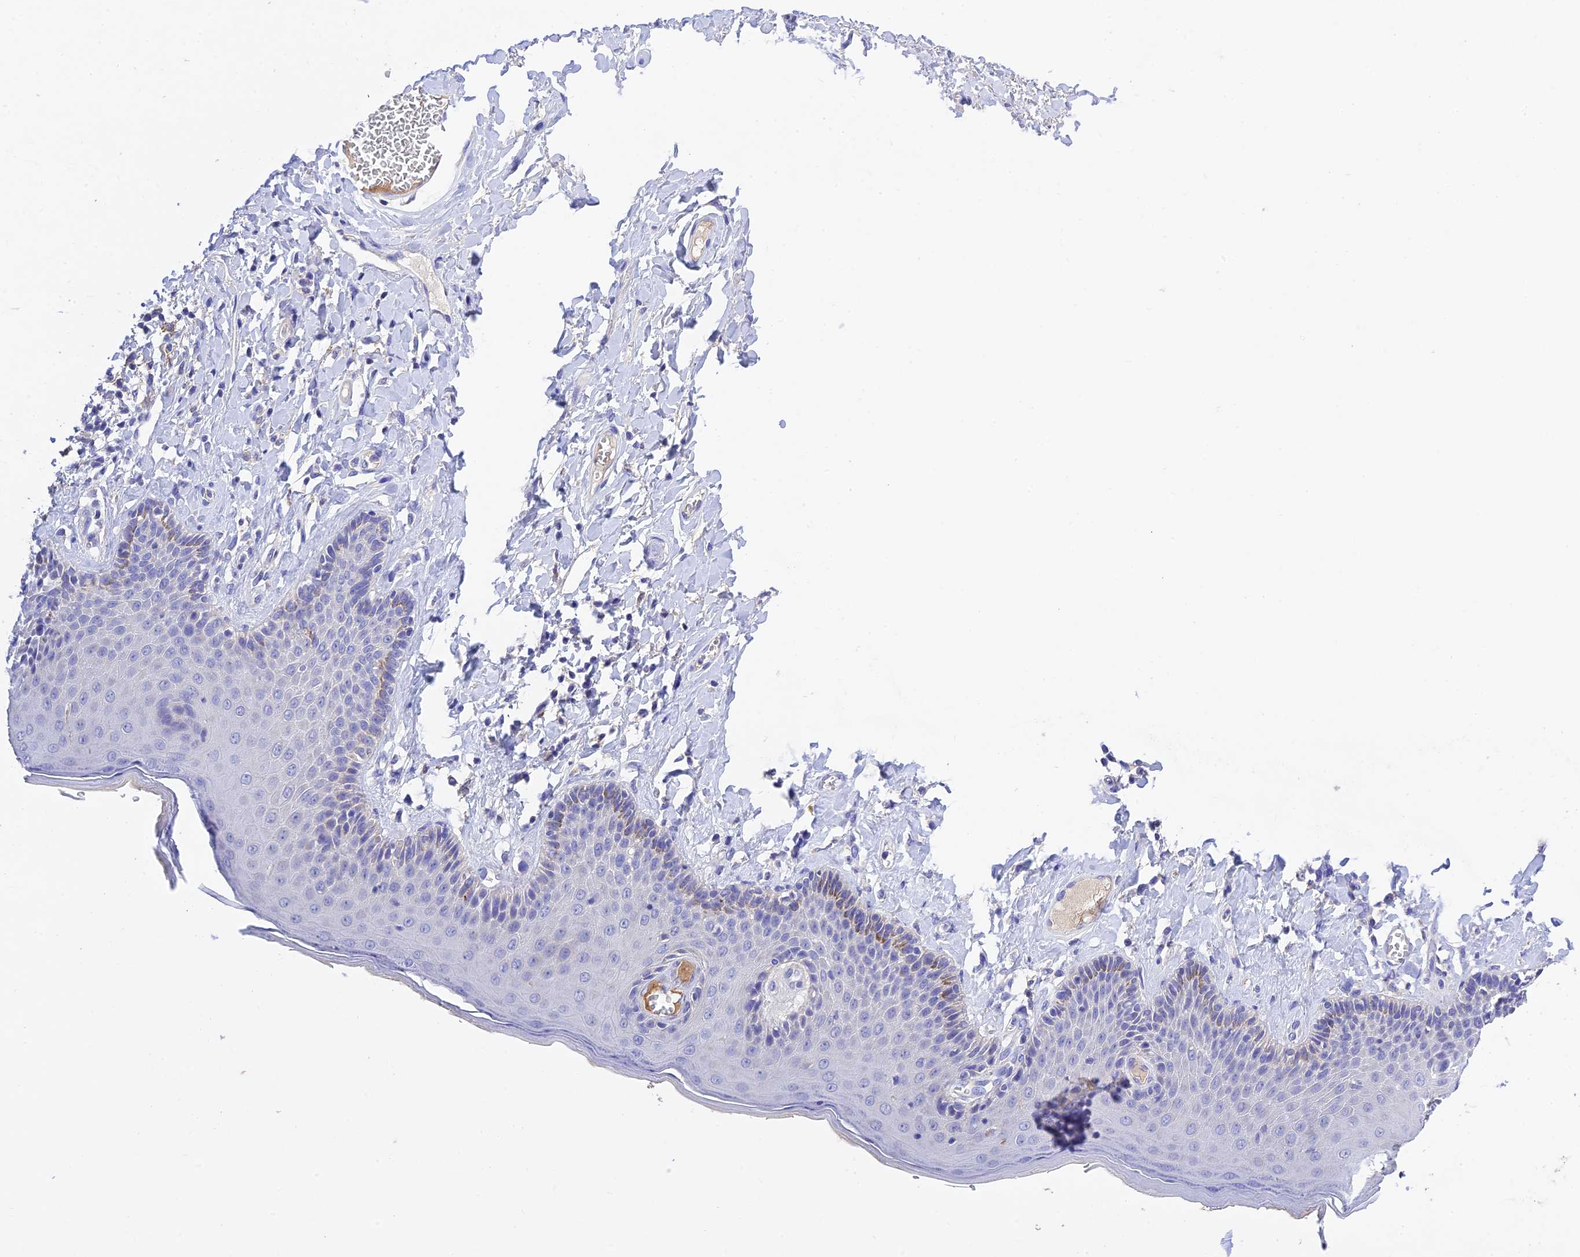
{"staining": {"intensity": "moderate", "quantity": "<25%", "location": "cytoplasmic/membranous"}, "tissue": "skin", "cell_type": "Epidermal cells", "image_type": "normal", "snomed": [{"axis": "morphology", "description": "Normal tissue, NOS"}, {"axis": "topography", "description": "Anal"}], "caption": "Brown immunohistochemical staining in benign human skin reveals moderate cytoplasmic/membranous staining in approximately <25% of epidermal cells.", "gene": "MS4A5", "patient": {"sex": "male", "age": 69}}